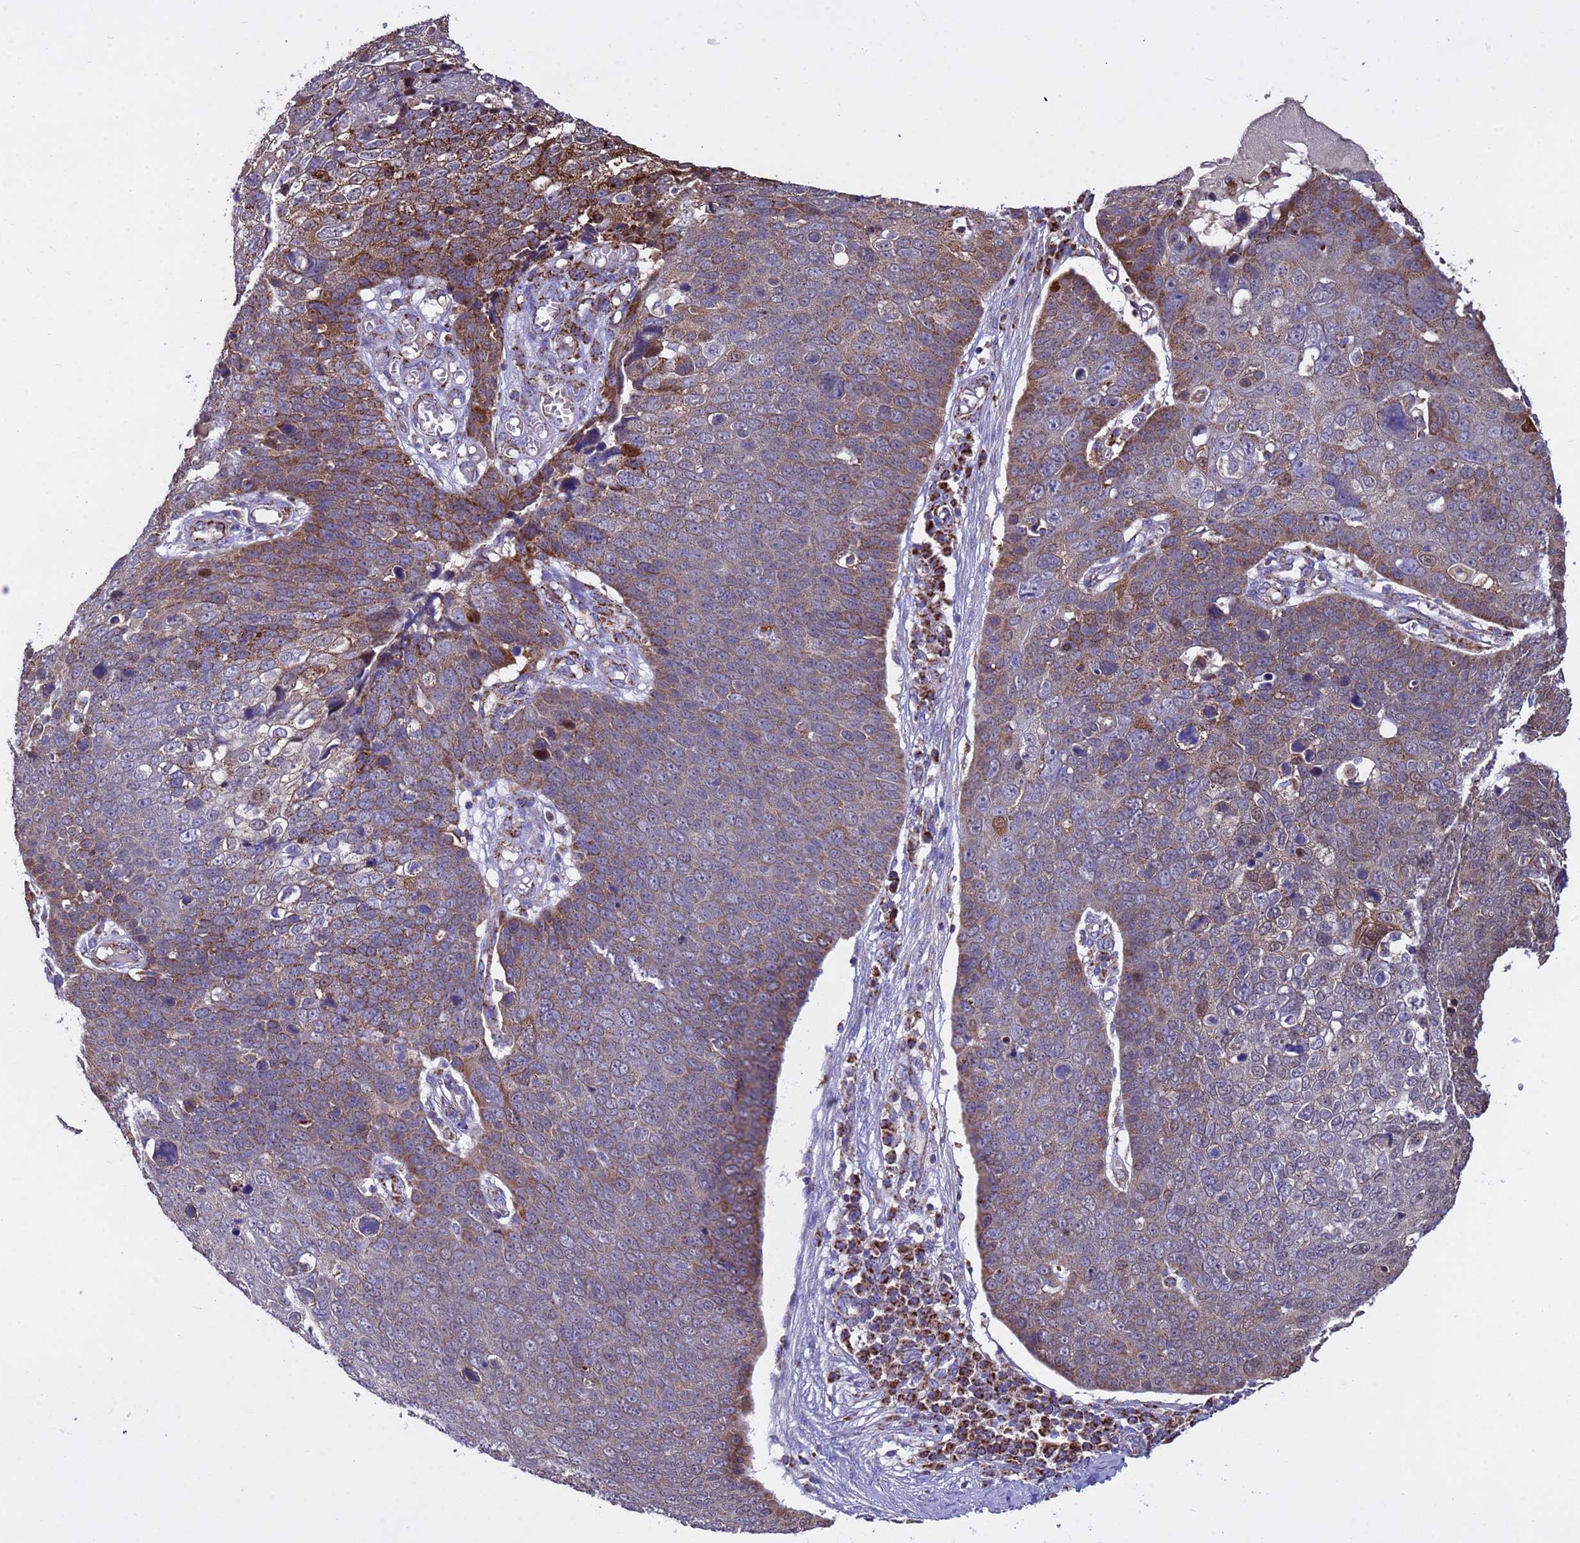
{"staining": {"intensity": "moderate", "quantity": "25%-75%", "location": "cytoplasmic/membranous"}, "tissue": "skin cancer", "cell_type": "Tumor cells", "image_type": "cancer", "snomed": [{"axis": "morphology", "description": "Squamous cell carcinoma, NOS"}, {"axis": "topography", "description": "Skin"}], "caption": "This image exhibits immunohistochemistry staining of skin squamous cell carcinoma, with medium moderate cytoplasmic/membranous staining in about 25%-75% of tumor cells.", "gene": "TUBGCP3", "patient": {"sex": "male", "age": 71}}